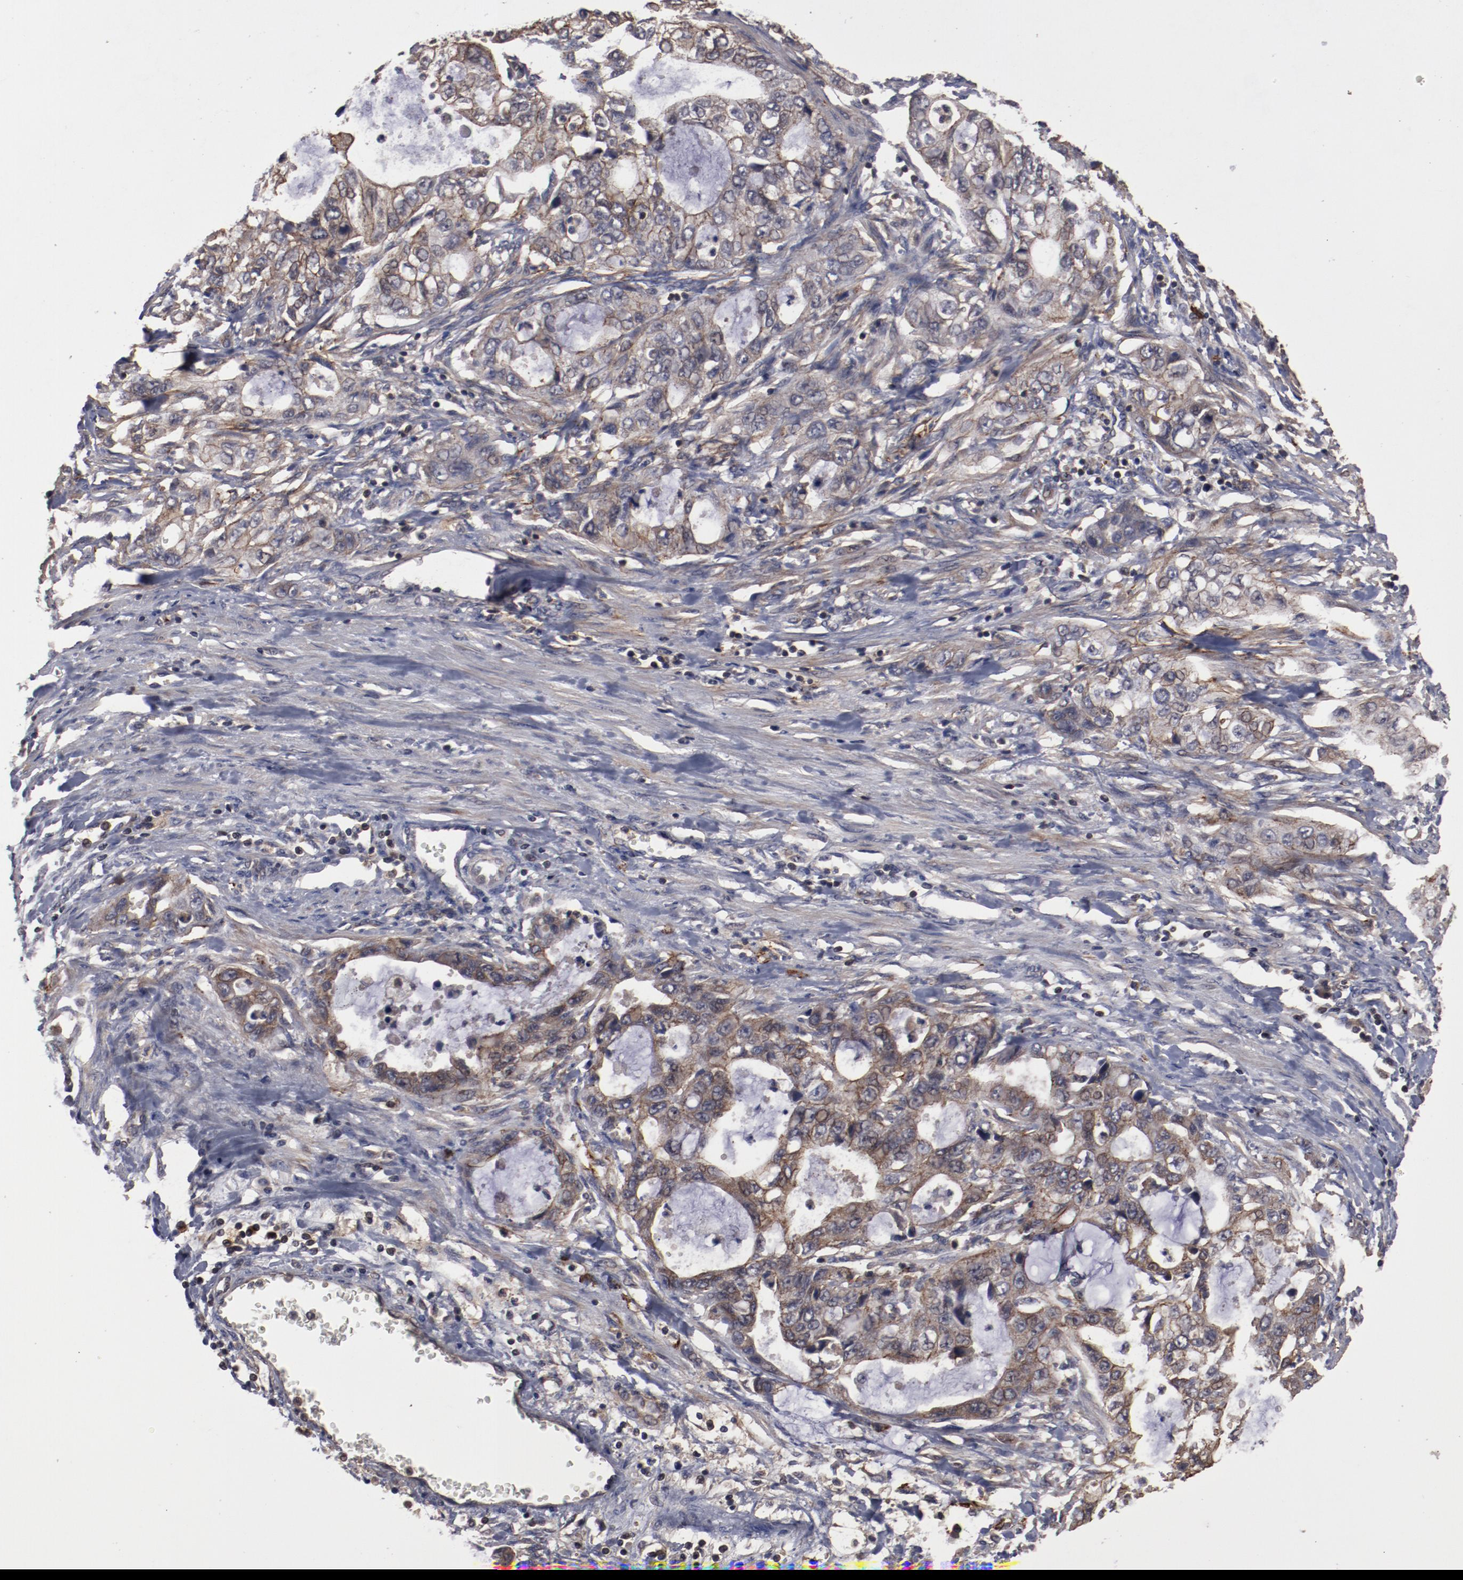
{"staining": {"intensity": "weak", "quantity": ">75%", "location": "cytoplasmic/membranous"}, "tissue": "stomach cancer", "cell_type": "Tumor cells", "image_type": "cancer", "snomed": [{"axis": "morphology", "description": "Adenocarcinoma, NOS"}, {"axis": "topography", "description": "Stomach, upper"}], "caption": "The histopathology image demonstrates immunohistochemical staining of stomach cancer (adenocarcinoma). There is weak cytoplasmic/membranous positivity is appreciated in approximately >75% of tumor cells.", "gene": "RPS6KA6", "patient": {"sex": "female", "age": 52}}